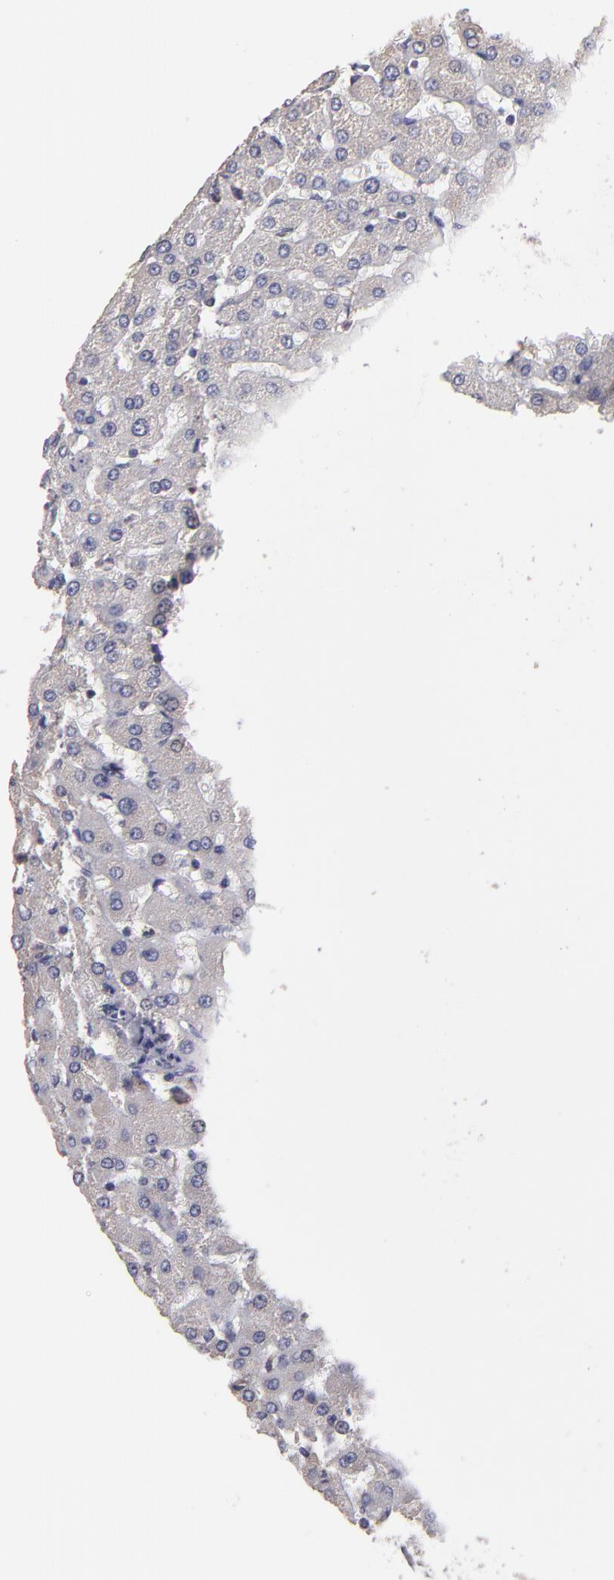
{"staining": {"intensity": "weak", "quantity": ">75%", "location": "cytoplasmic/membranous"}, "tissue": "liver", "cell_type": "Cholangiocytes", "image_type": "normal", "snomed": [{"axis": "morphology", "description": "Normal tissue, NOS"}, {"axis": "topography", "description": "Liver"}], "caption": "High-power microscopy captured an IHC histopathology image of unremarkable liver, revealing weak cytoplasmic/membranous positivity in approximately >75% of cholangiocytes. (DAB (3,3'-diaminobenzidine) IHC with brightfield microscopy, high magnification).", "gene": "CALR", "patient": {"sex": "female", "age": 27}}